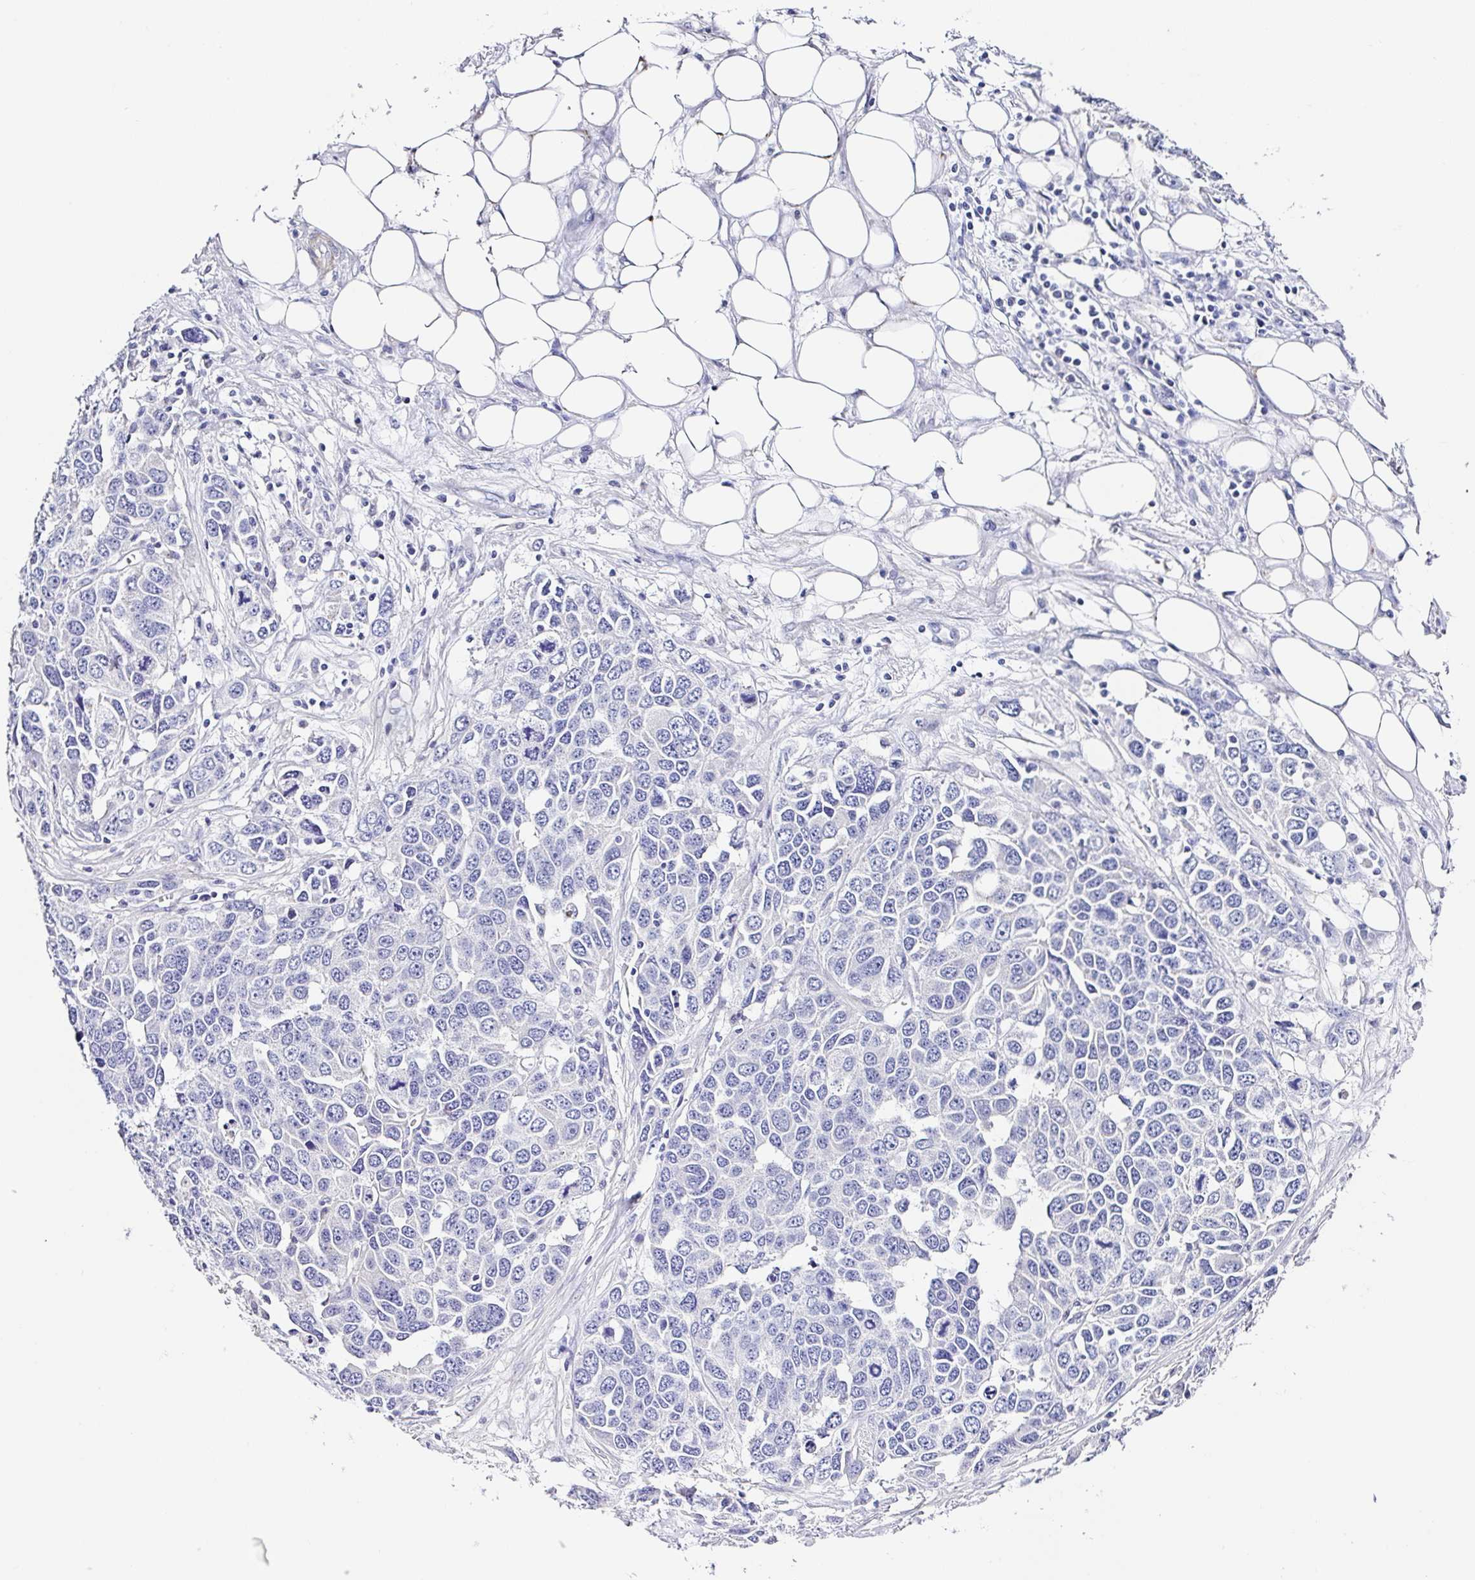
{"staining": {"intensity": "negative", "quantity": "none", "location": "none"}, "tissue": "ovarian cancer", "cell_type": "Tumor cells", "image_type": "cancer", "snomed": [{"axis": "morphology", "description": "Cystadenocarcinoma, serous, NOS"}, {"axis": "topography", "description": "Ovary"}], "caption": "Immunohistochemistry (IHC) of human serous cystadenocarcinoma (ovarian) displays no staining in tumor cells.", "gene": "PPFIA4", "patient": {"sex": "female", "age": 76}}